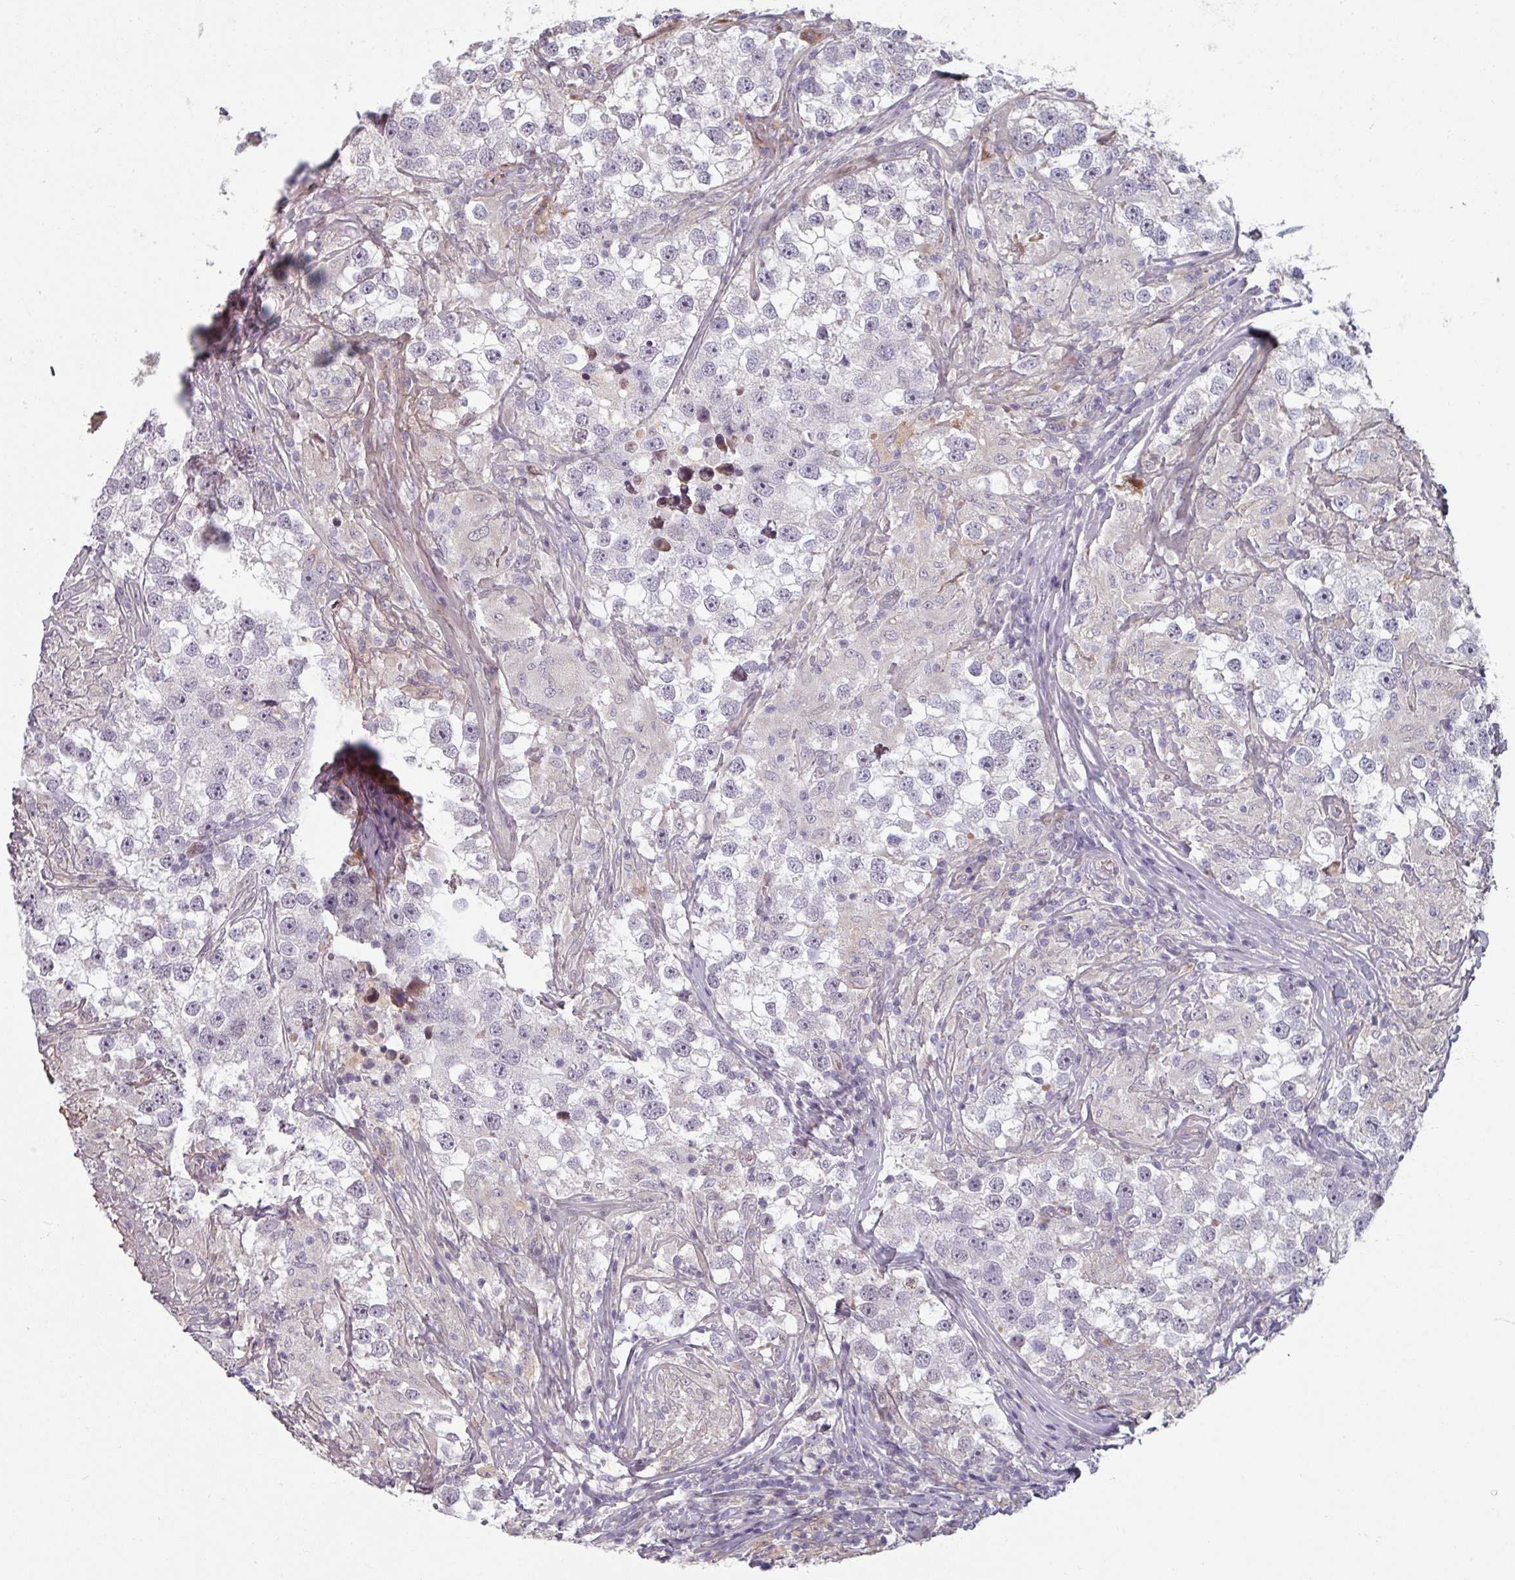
{"staining": {"intensity": "negative", "quantity": "none", "location": "none"}, "tissue": "testis cancer", "cell_type": "Tumor cells", "image_type": "cancer", "snomed": [{"axis": "morphology", "description": "Seminoma, NOS"}, {"axis": "topography", "description": "Testis"}], "caption": "A photomicrograph of testis seminoma stained for a protein exhibits no brown staining in tumor cells.", "gene": "CYB5RL", "patient": {"sex": "male", "age": 46}}